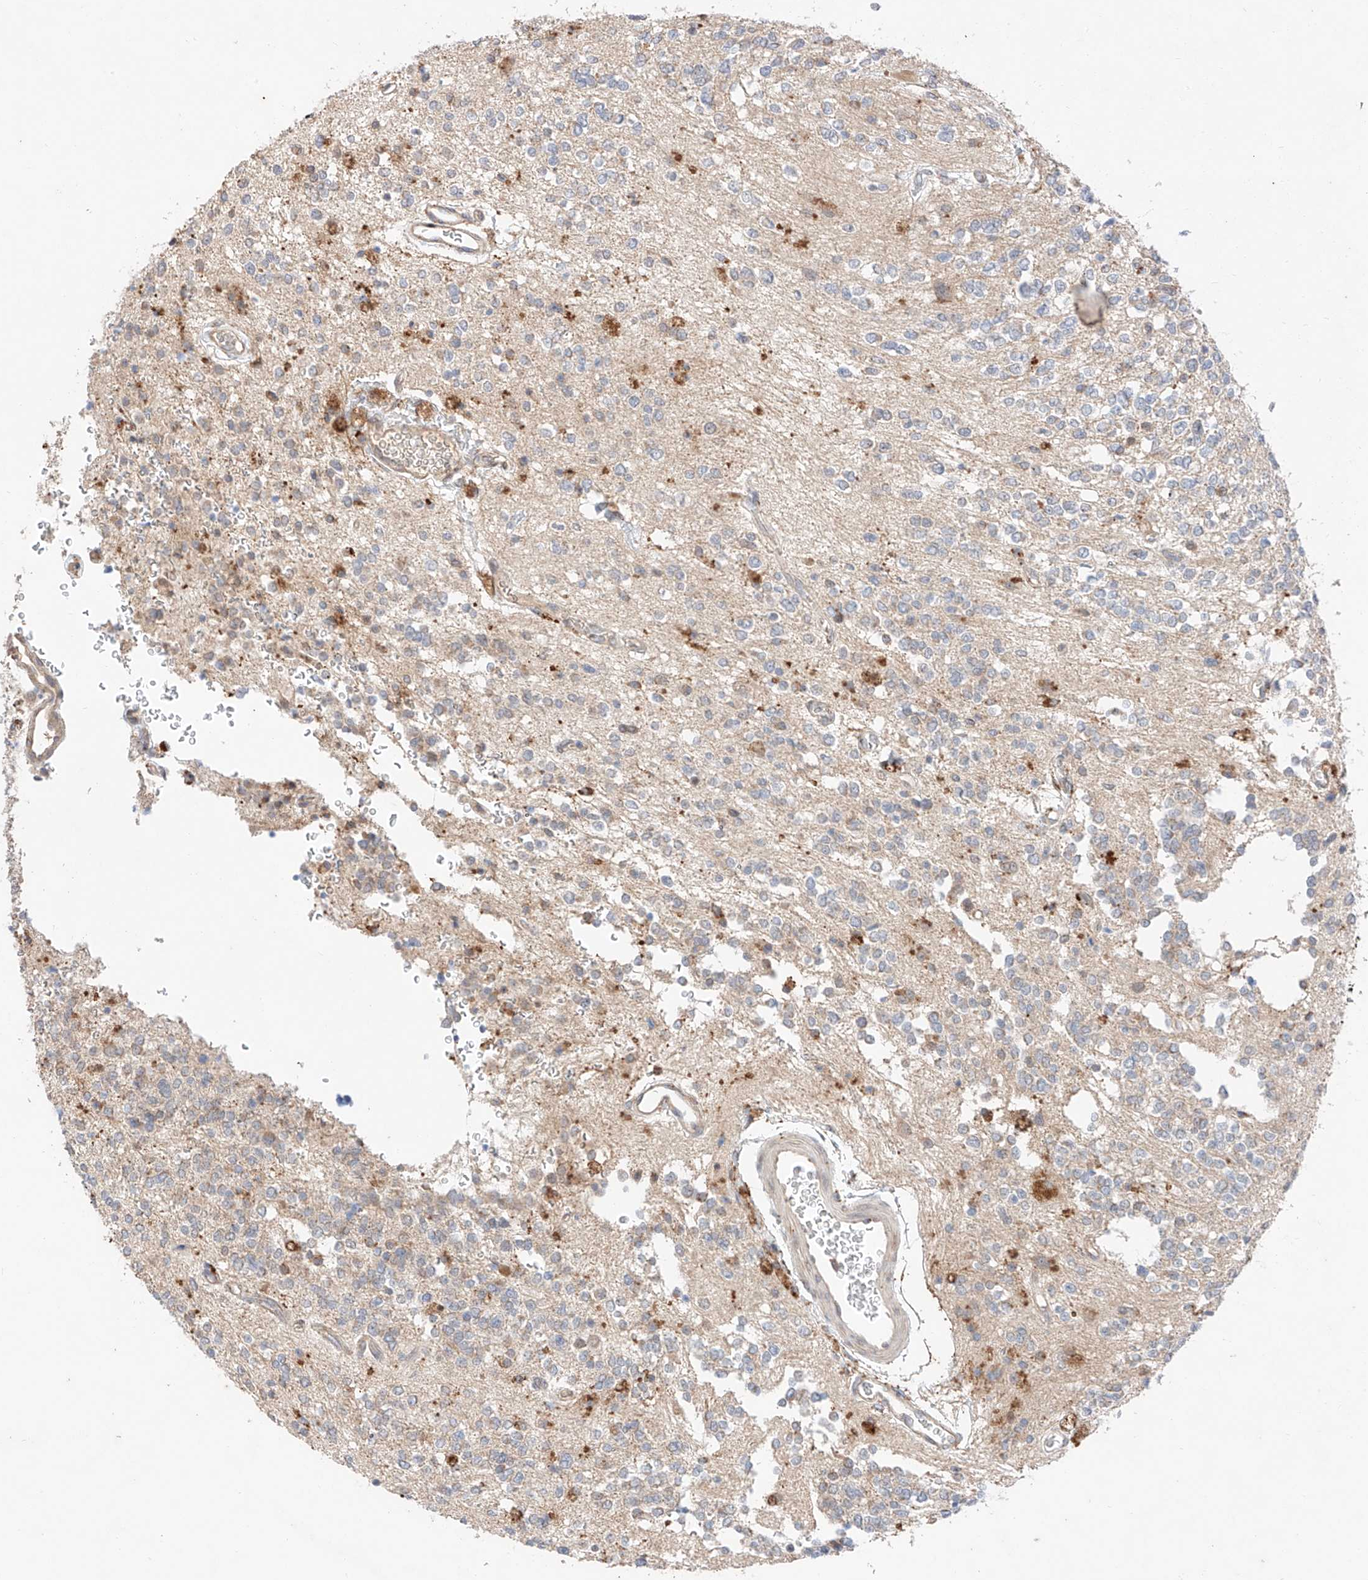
{"staining": {"intensity": "negative", "quantity": "none", "location": "none"}, "tissue": "glioma", "cell_type": "Tumor cells", "image_type": "cancer", "snomed": [{"axis": "morphology", "description": "Glioma, malignant, High grade"}, {"axis": "topography", "description": "Brain"}], "caption": "The photomicrograph displays no significant expression in tumor cells of malignant glioma (high-grade).", "gene": "GCNT1", "patient": {"sex": "male", "age": 34}}